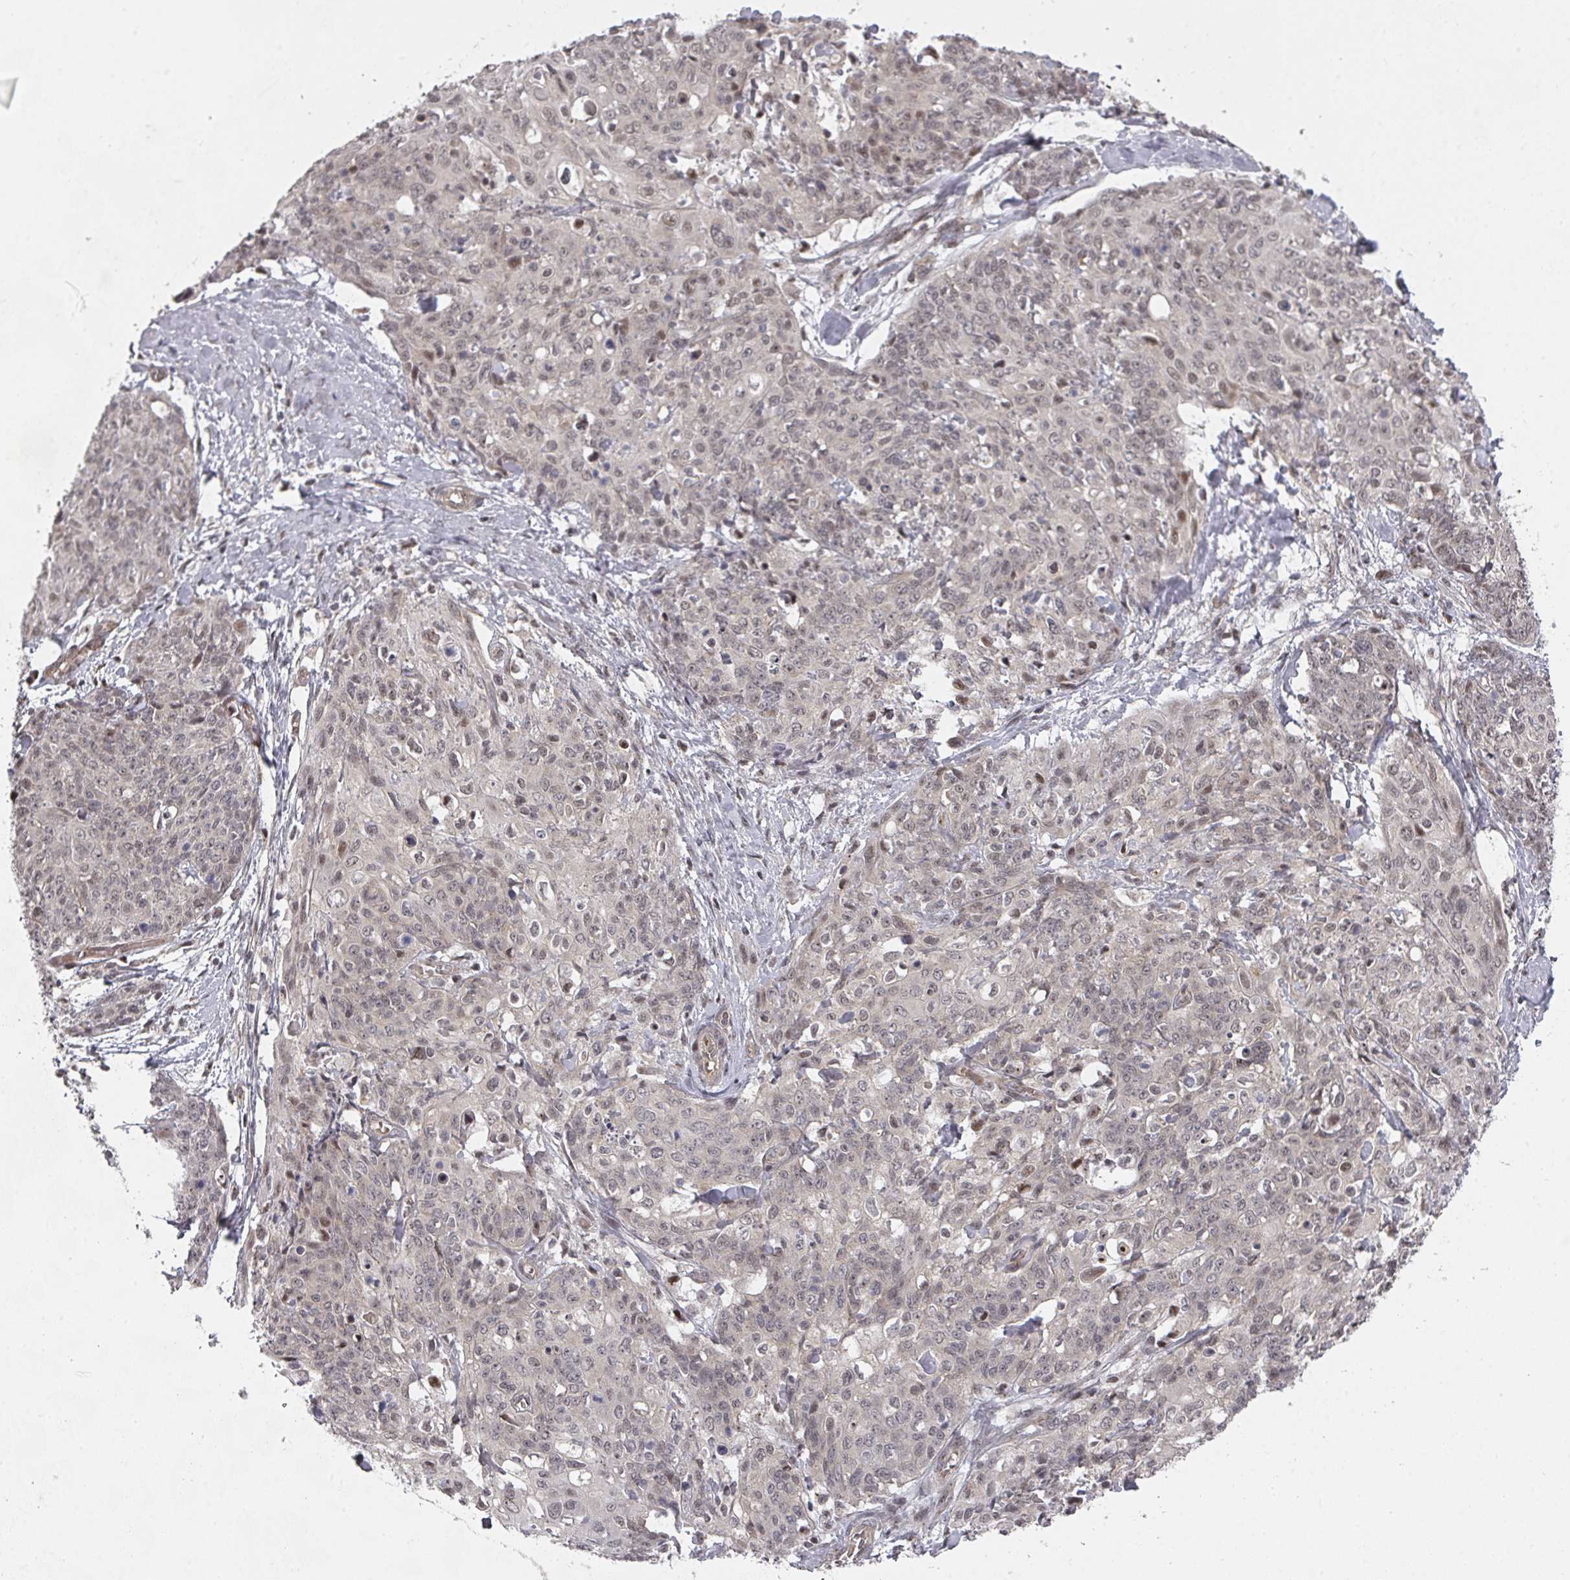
{"staining": {"intensity": "weak", "quantity": "25%-75%", "location": "nuclear"}, "tissue": "skin cancer", "cell_type": "Tumor cells", "image_type": "cancer", "snomed": [{"axis": "morphology", "description": "Squamous cell carcinoma, NOS"}, {"axis": "topography", "description": "Skin"}, {"axis": "topography", "description": "Vulva"}], "caption": "Protein analysis of skin cancer tissue displays weak nuclear positivity in approximately 25%-75% of tumor cells.", "gene": "KIF1C", "patient": {"sex": "female", "age": 85}}